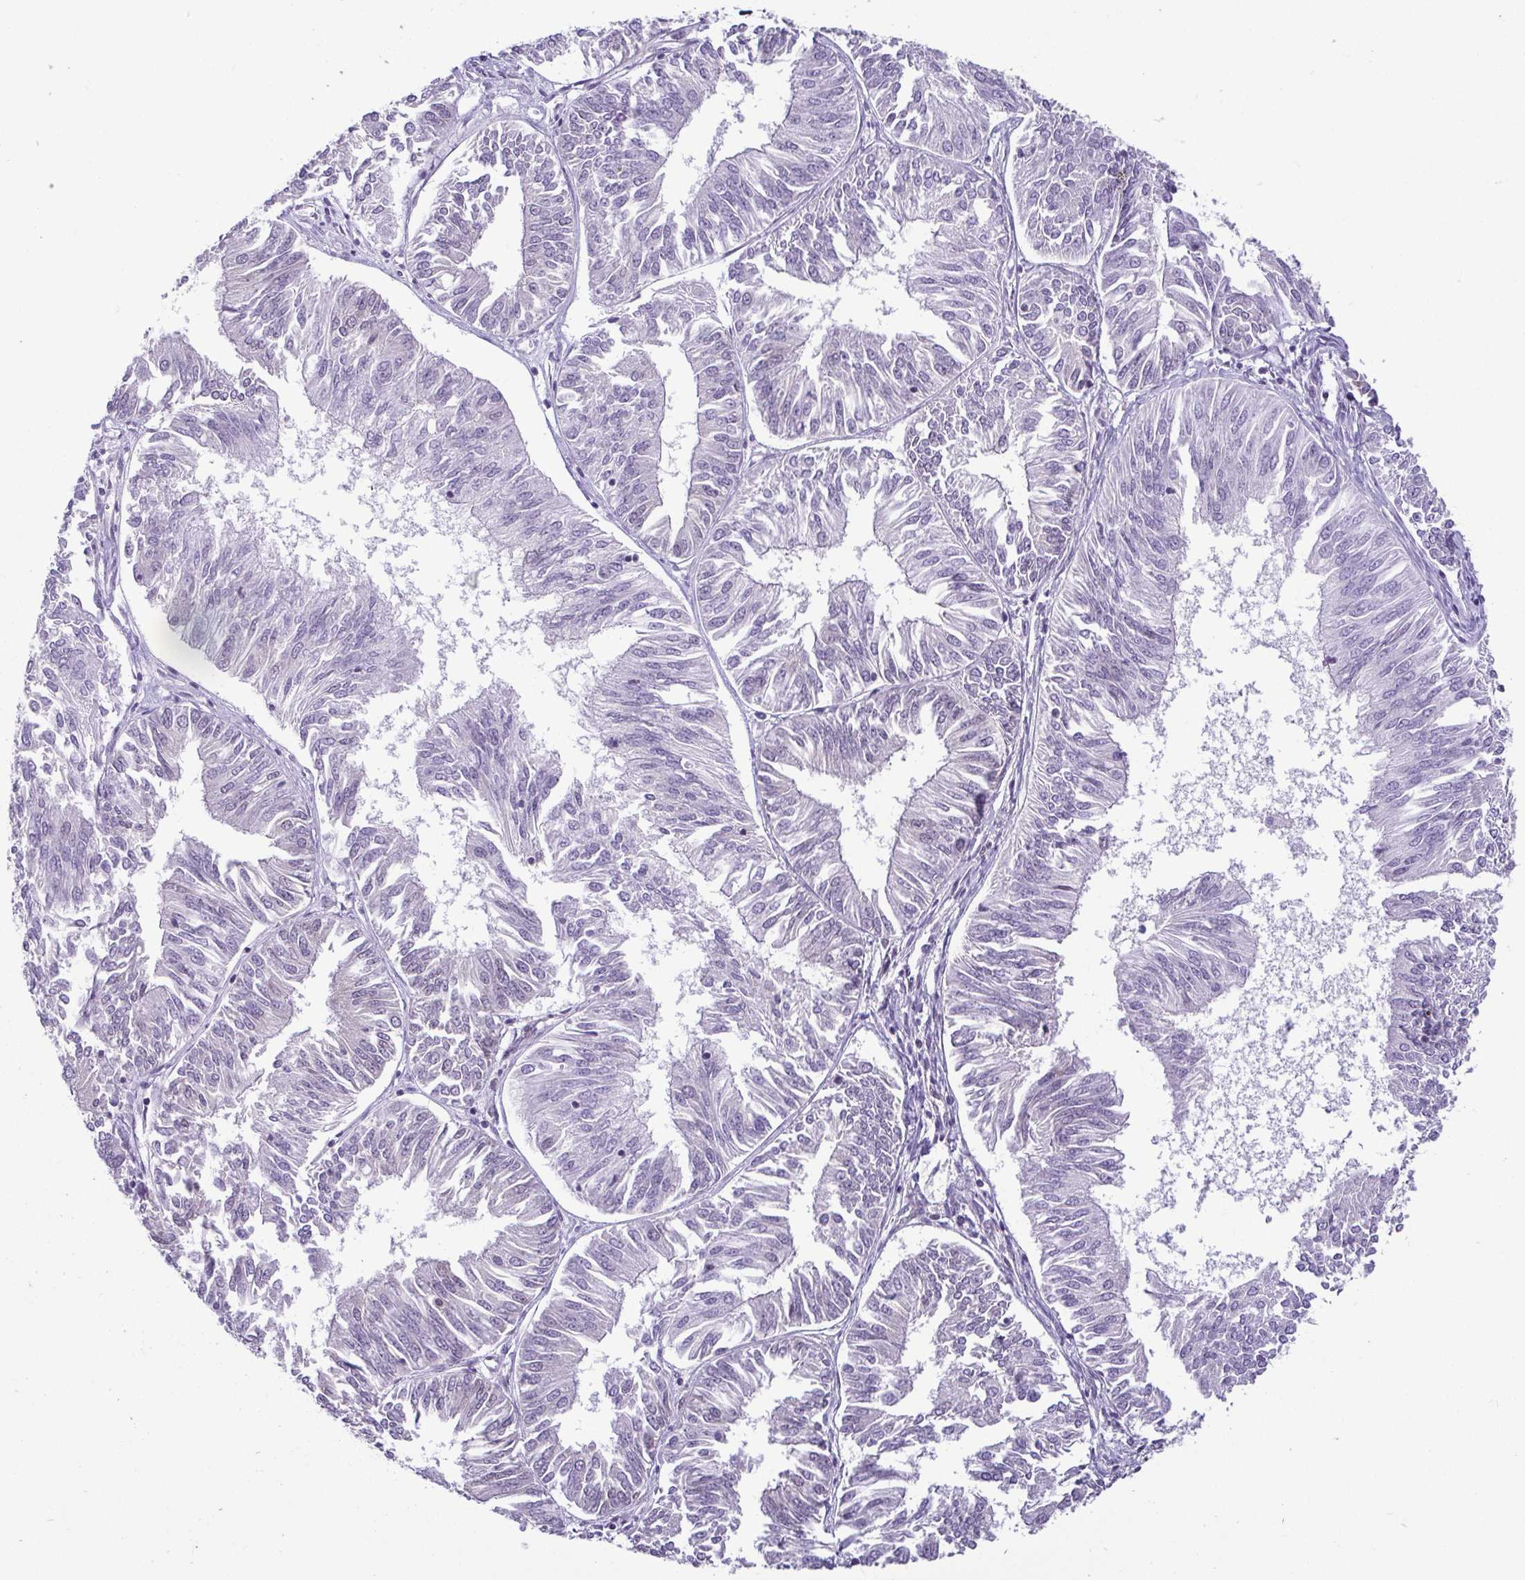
{"staining": {"intensity": "negative", "quantity": "none", "location": "none"}, "tissue": "endometrial cancer", "cell_type": "Tumor cells", "image_type": "cancer", "snomed": [{"axis": "morphology", "description": "Adenocarcinoma, NOS"}, {"axis": "topography", "description": "Endometrium"}], "caption": "A high-resolution photomicrograph shows IHC staining of adenocarcinoma (endometrial), which demonstrates no significant positivity in tumor cells.", "gene": "RBM3", "patient": {"sex": "female", "age": 58}}